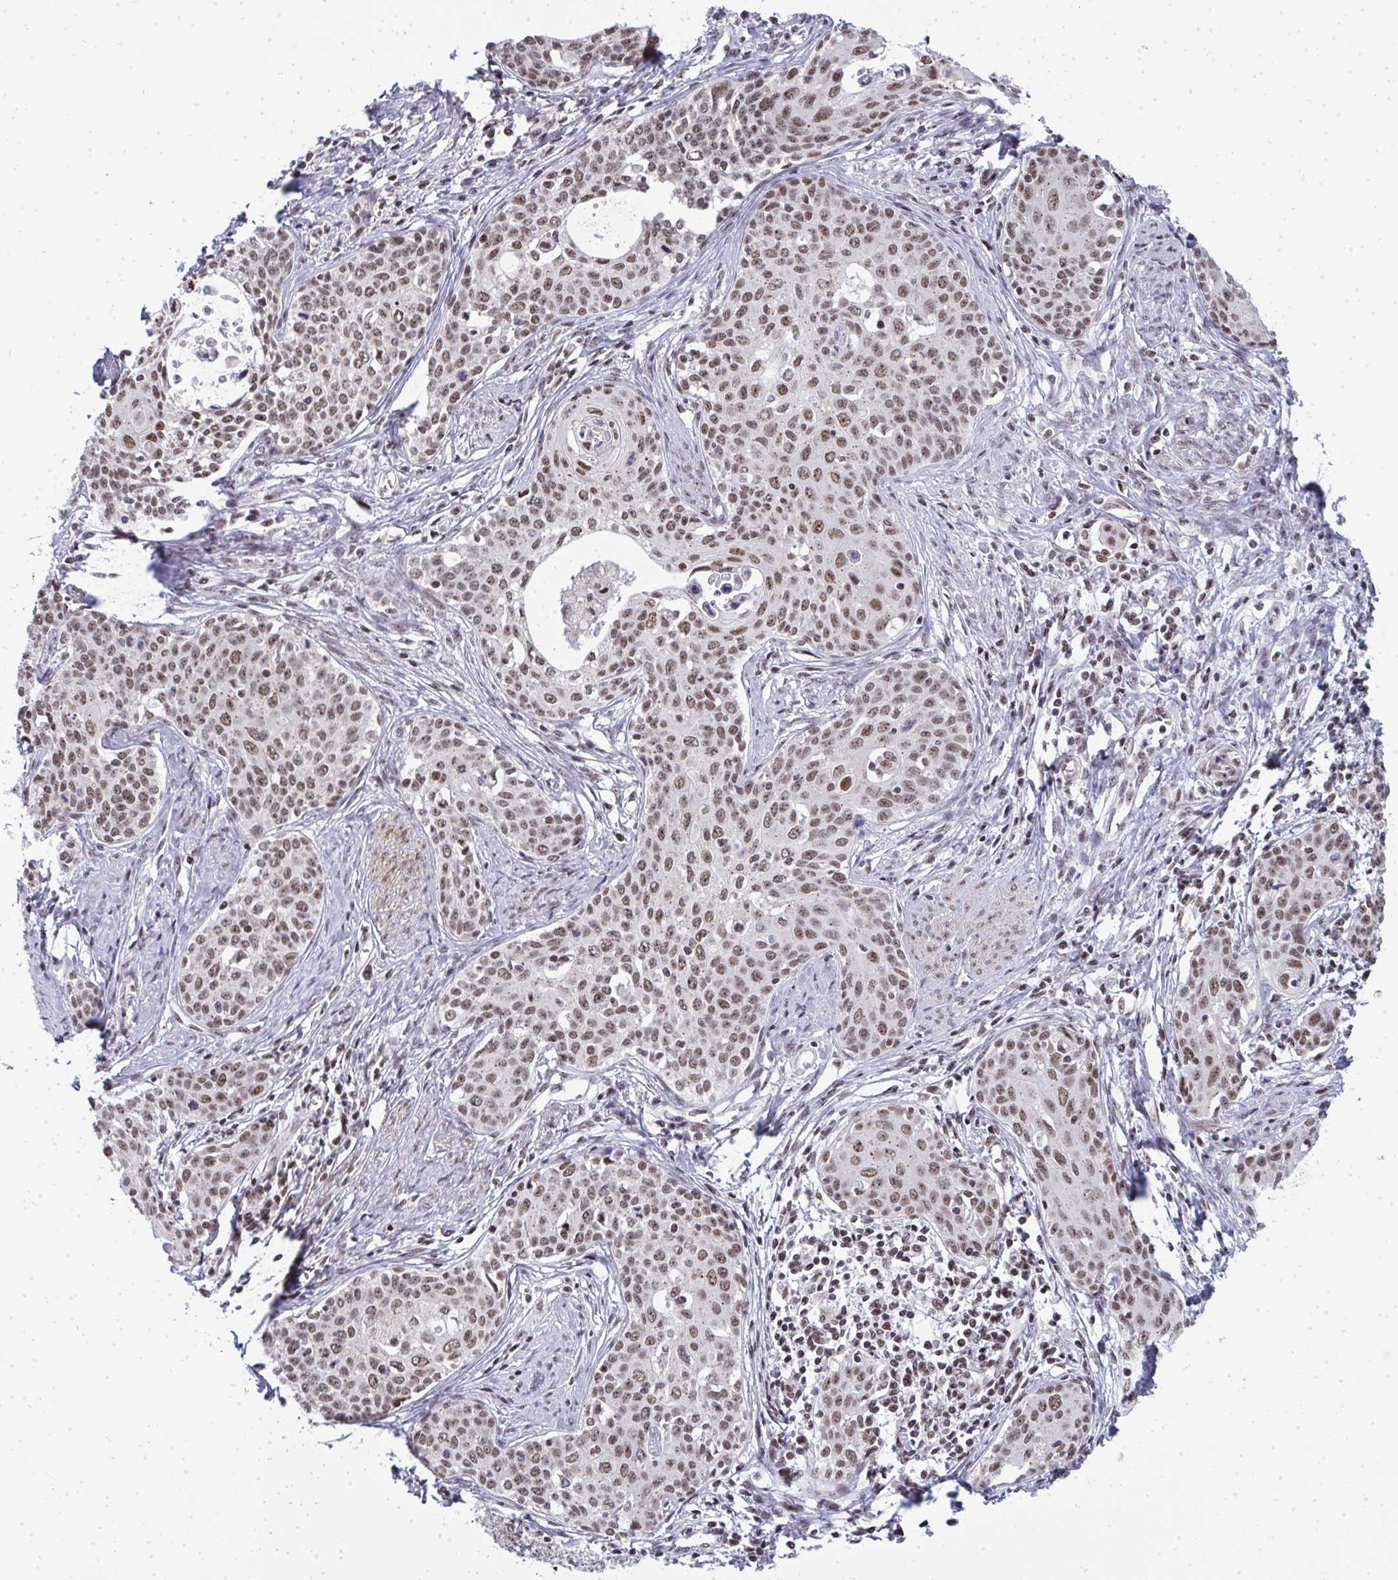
{"staining": {"intensity": "moderate", "quantity": ">75%", "location": "nuclear"}, "tissue": "cervical cancer", "cell_type": "Tumor cells", "image_type": "cancer", "snomed": [{"axis": "morphology", "description": "Squamous cell carcinoma, NOS"}, {"axis": "morphology", "description": "Adenocarcinoma, NOS"}, {"axis": "topography", "description": "Cervix"}], "caption": "A micrograph of squamous cell carcinoma (cervical) stained for a protein shows moderate nuclear brown staining in tumor cells.", "gene": "SIRT7", "patient": {"sex": "female", "age": 52}}